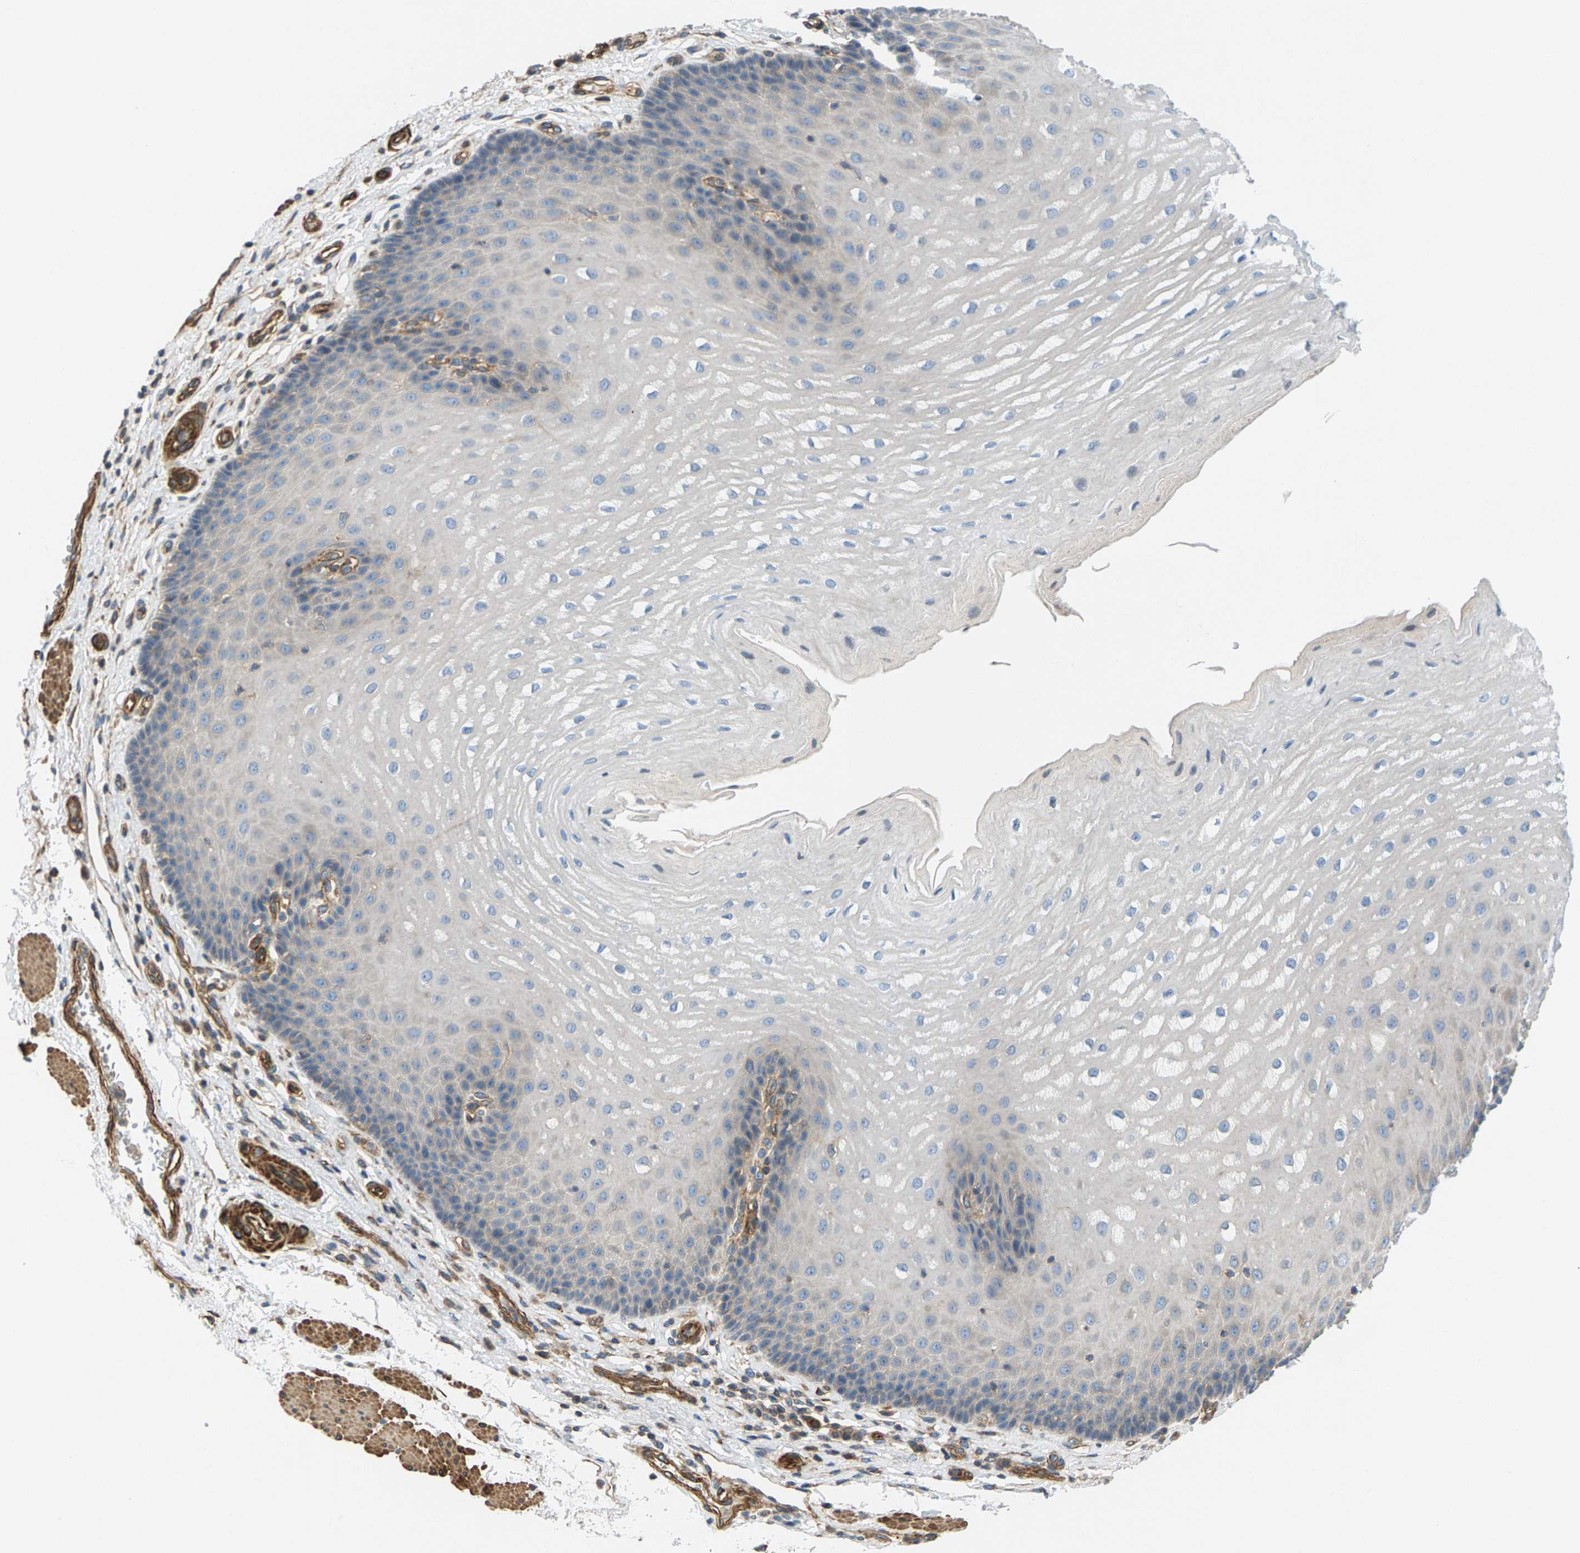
{"staining": {"intensity": "negative", "quantity": "none", "location": "none"}, "tissue": "esophagus", "cell_type": "Squamous epithelial cells", "image_type": "normal", "snomed": [{"axis": "morphology", "description": "Normal tissue, NOS"}, {"axis": "topography", "description": "Esophagus"}], "caption": "A photomicrograph of human esophagus is negative for staining in squamous epithelial cells.", "gene": "PDCL", "patient": {"sex": "male", "age": 54}}